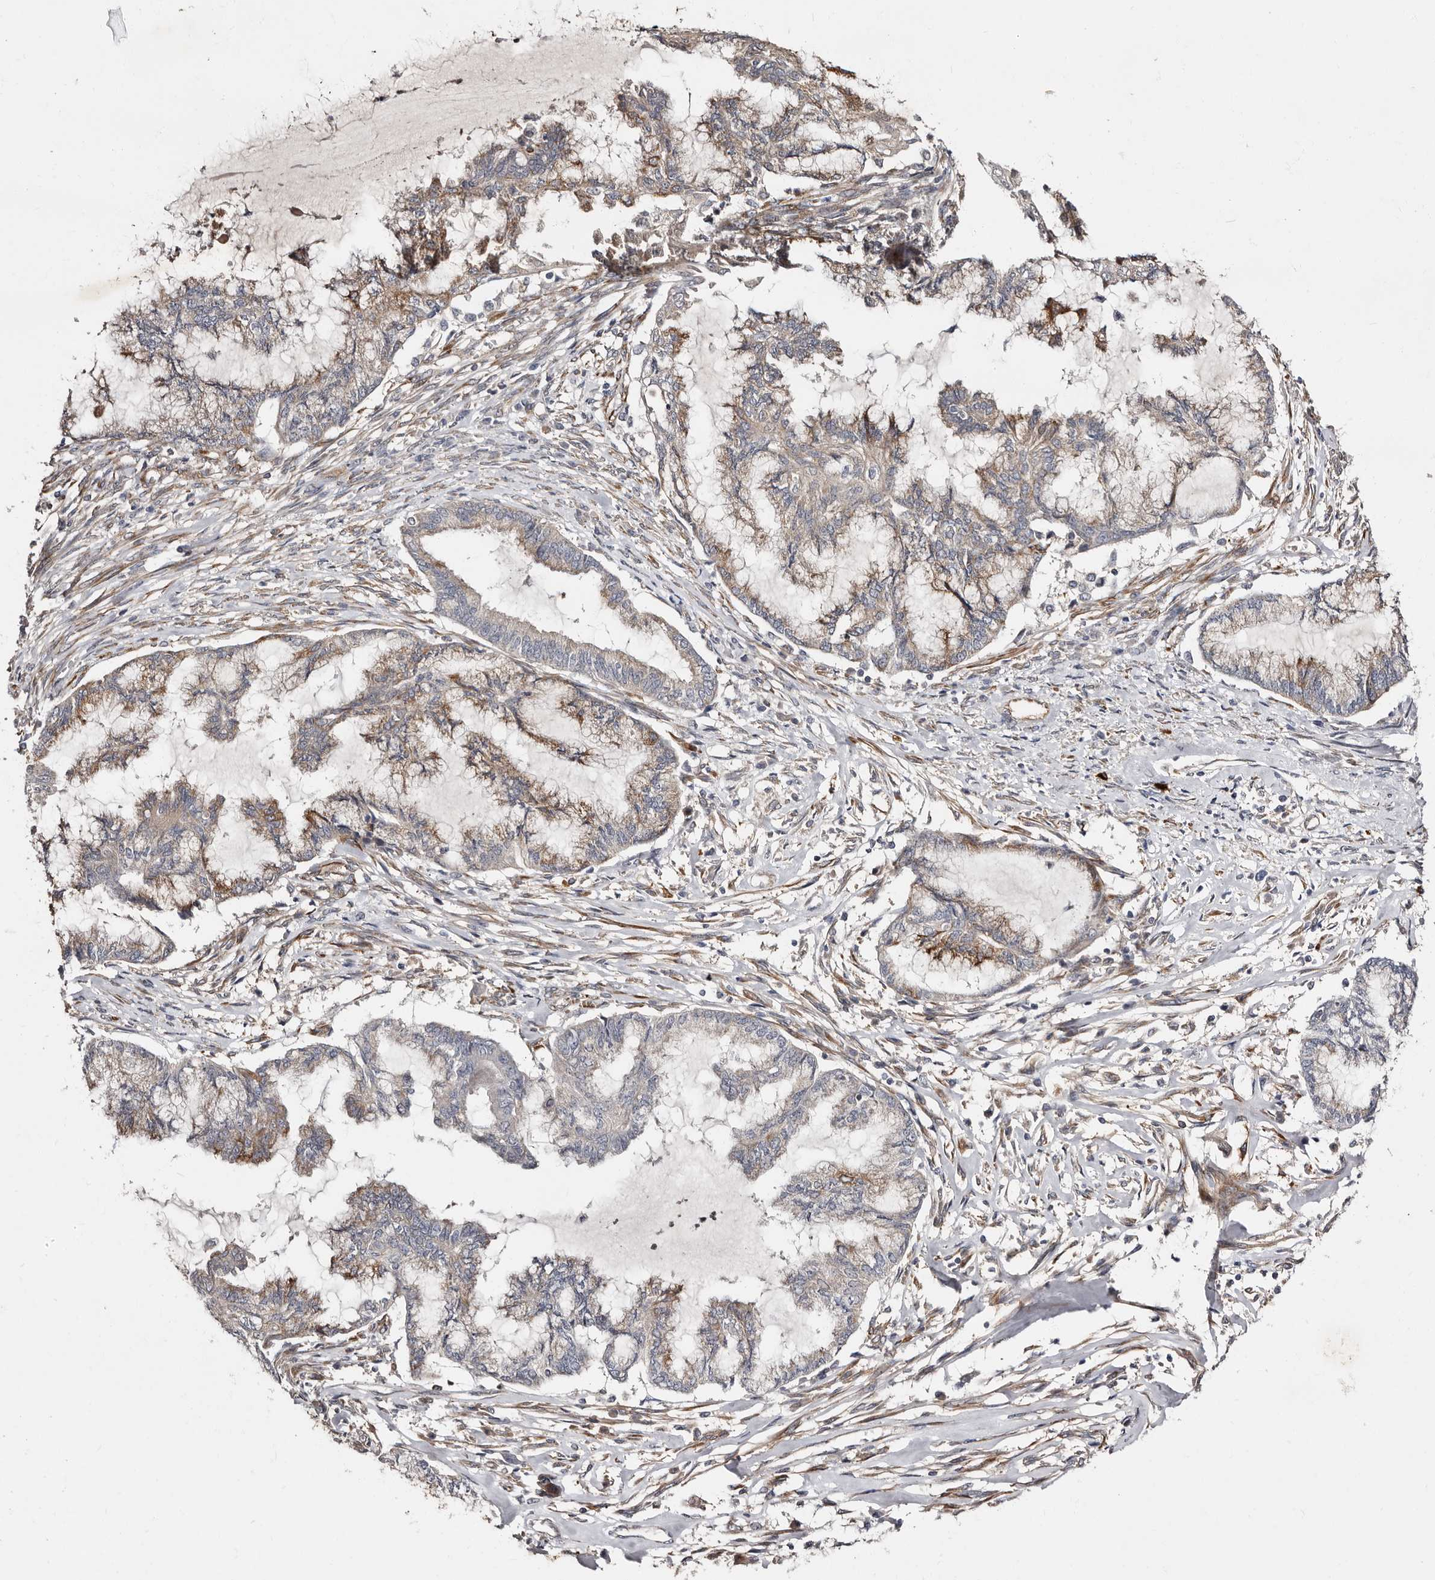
{"staining": {"intensity": "weak", "quantity": "25%-75%", "location": "cytoplasmic/membranous"}, "tissue": "endometrial cancer", "cell_type": "Tumor cells", "image_type": "cancer", "snomed": [{"axis": "morphology", "description": "Adenocarcinoma, NOS"}, {"axis": "topography", "description": "Endometrium"}], "caption": "Immunohistochemical staining of endometrial cancer (adenocarcinoma) reveals weak cytoplasmic/membranous protein staining in approximately 25%-75% of tumor cells.", "gene": "TBC1D22B", "patient": {"sex": "female", "age": 86}}